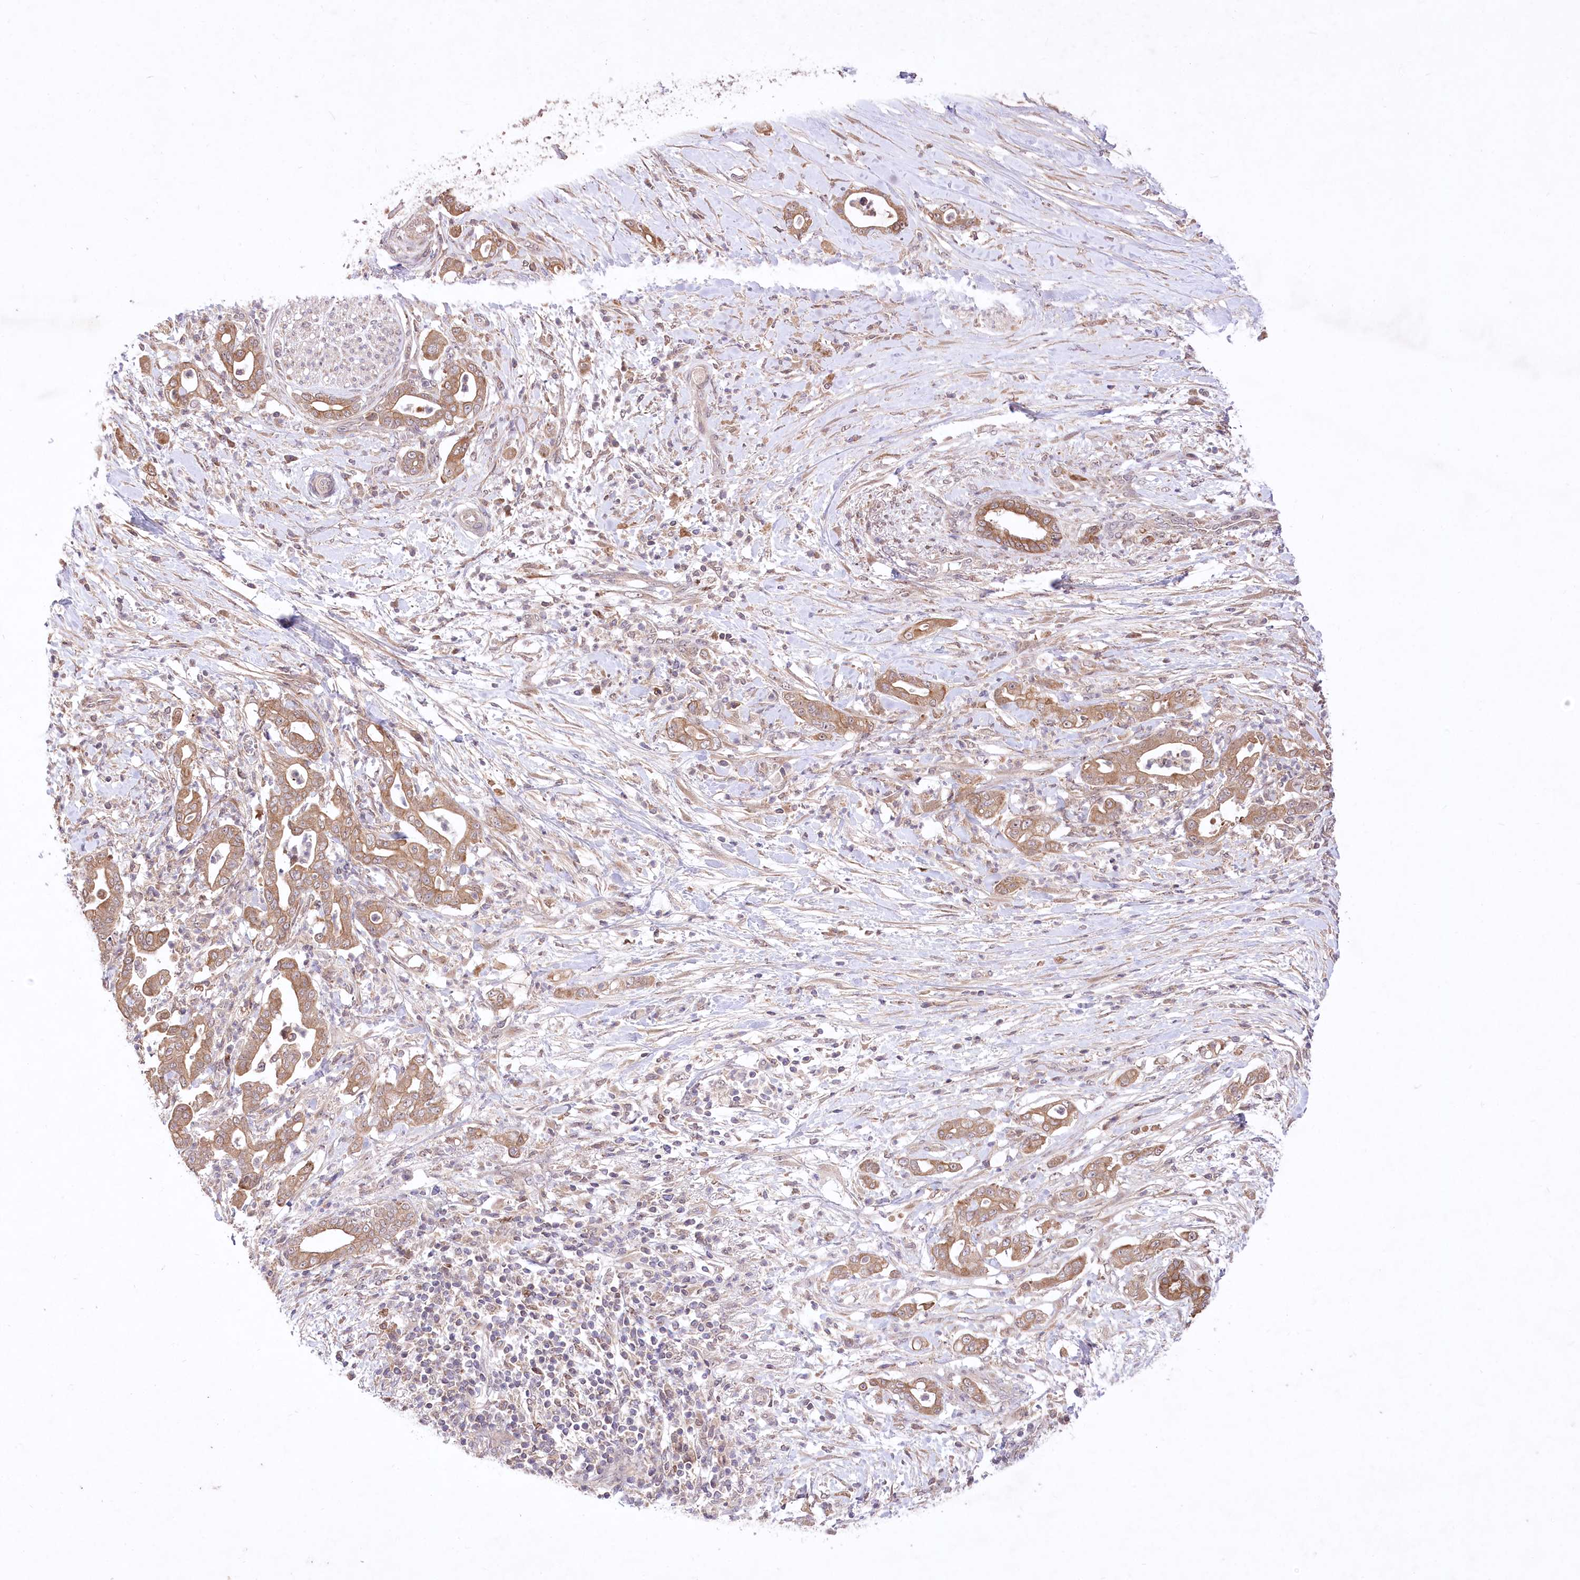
{"staining": {"intensity": "moderate", "quantity": ">75%", "location": "cytoplasmic/membranous"}, "tissue": "pancreatic cancer", "cell_type": "Tumor cells", "image_type": "cancer", "snomed": [{"axis": "morphology", "description": "Adenocarcinoma, NOS"}, {"axis": "topography", "description": "Pancreas"}], "caption": "IHC staining of adenocarcinoma (pancreatic), which shows medium levels of moderate cytoplasmic/membranous expression in approximately >75% of tumor cells indicating moderate cytoplasmic/membranous protein staining. The staining was performed using DAB (3,3'-diaminobenzidine) (brown) for protein detection and nuclei were counterstained in hematoxylin (blue).", "gene": "HELT", "patient": {"sex": "female", "age": 55}}